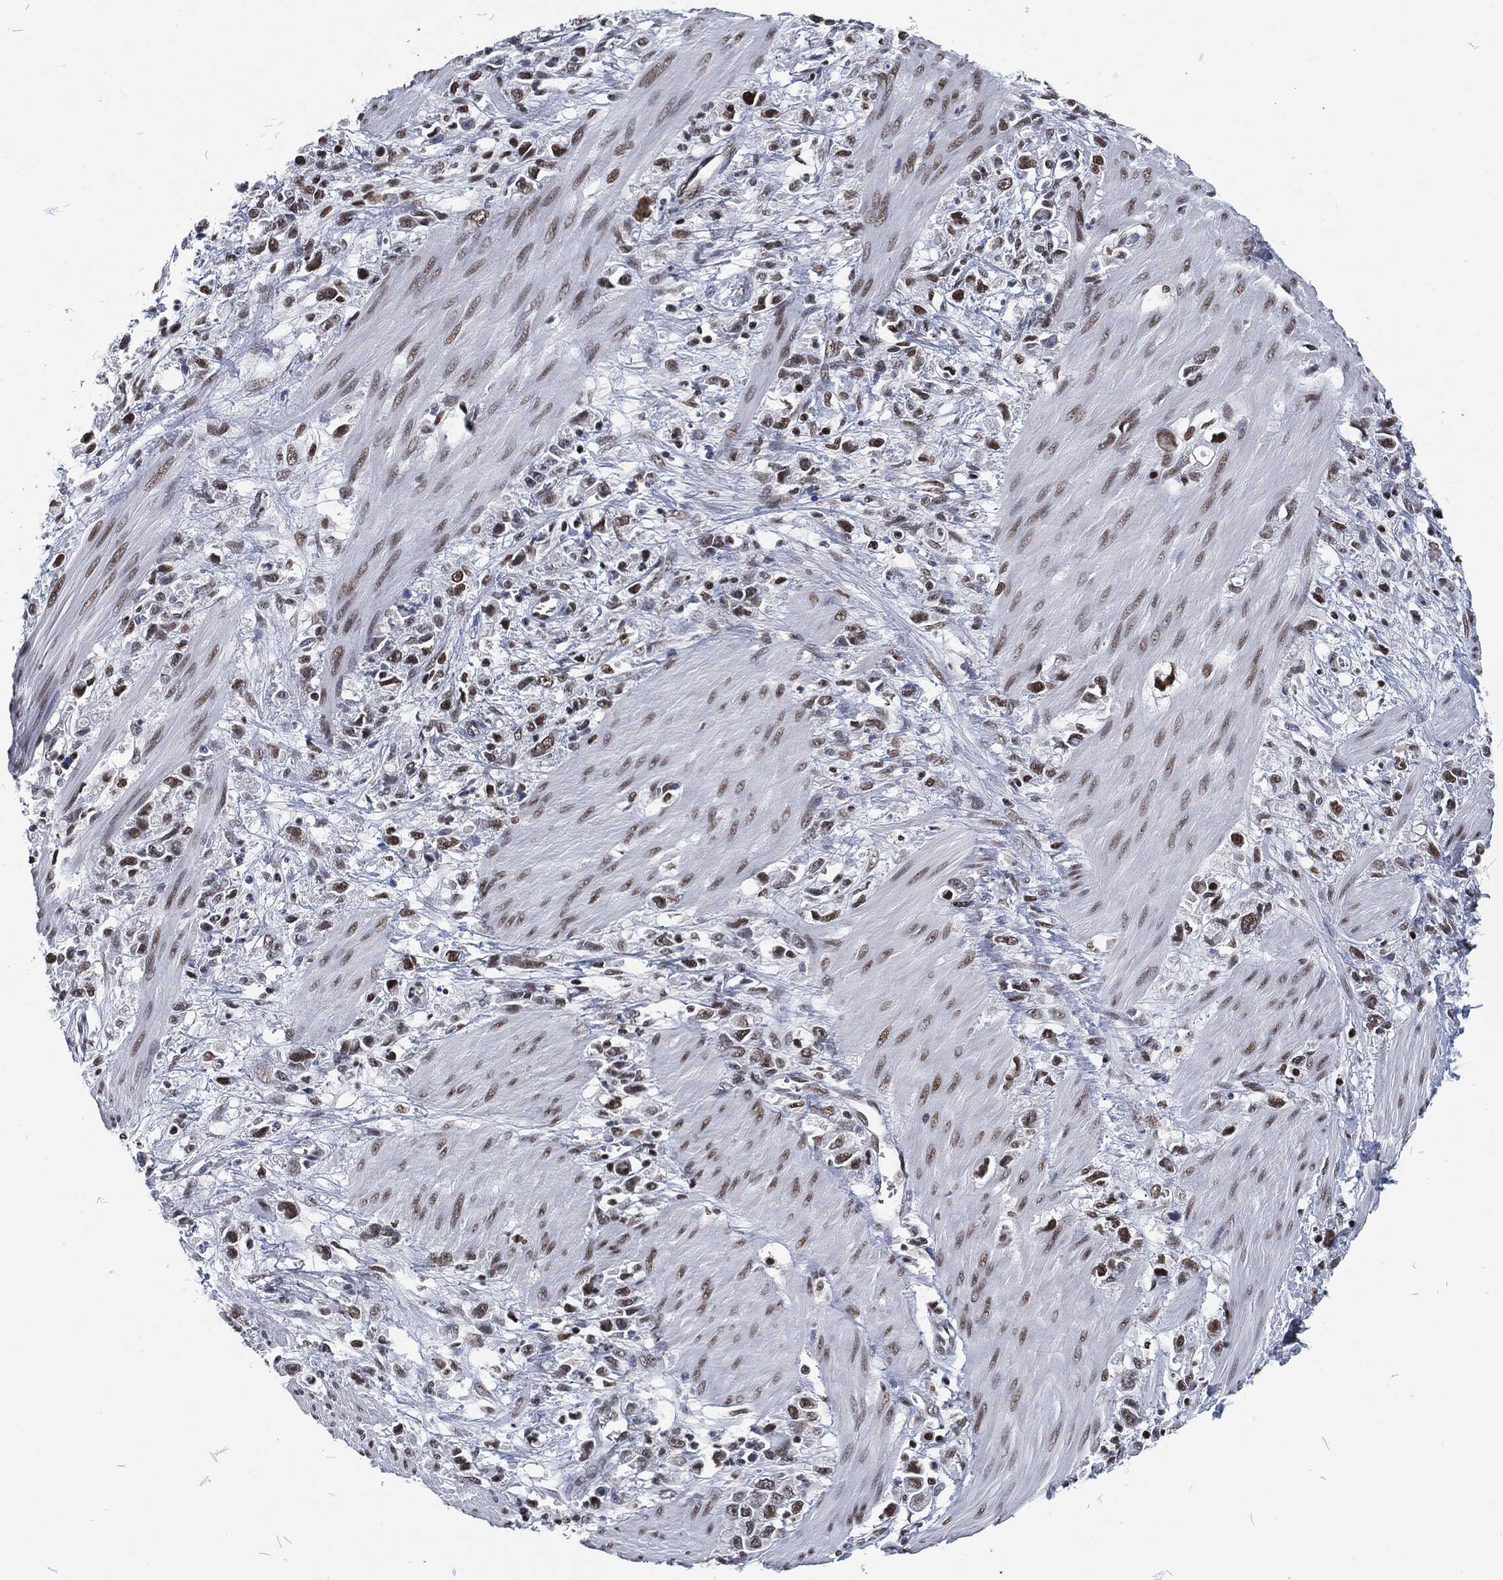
{"staining": {"intensity": "strong", "quantity": "25%-75%", "location": "nuclear"}, "tissue": "stomach cancer", "cell_type": "Tumor cells", "image_type": "cancer", "snomed": [{"axis": "morphology", "description": "Adenocarcinoma, NOS"}, {"axis": "topography", "description": "Stomach"}], "caption": "There is high levels of strong nuclear staining in tumor cells of stomach adenocarcinoma, as demonstrated by immunohistochemical staining (brown color).", "gene": "DCPS", "patient": {"sex": "female", "age": 59}}